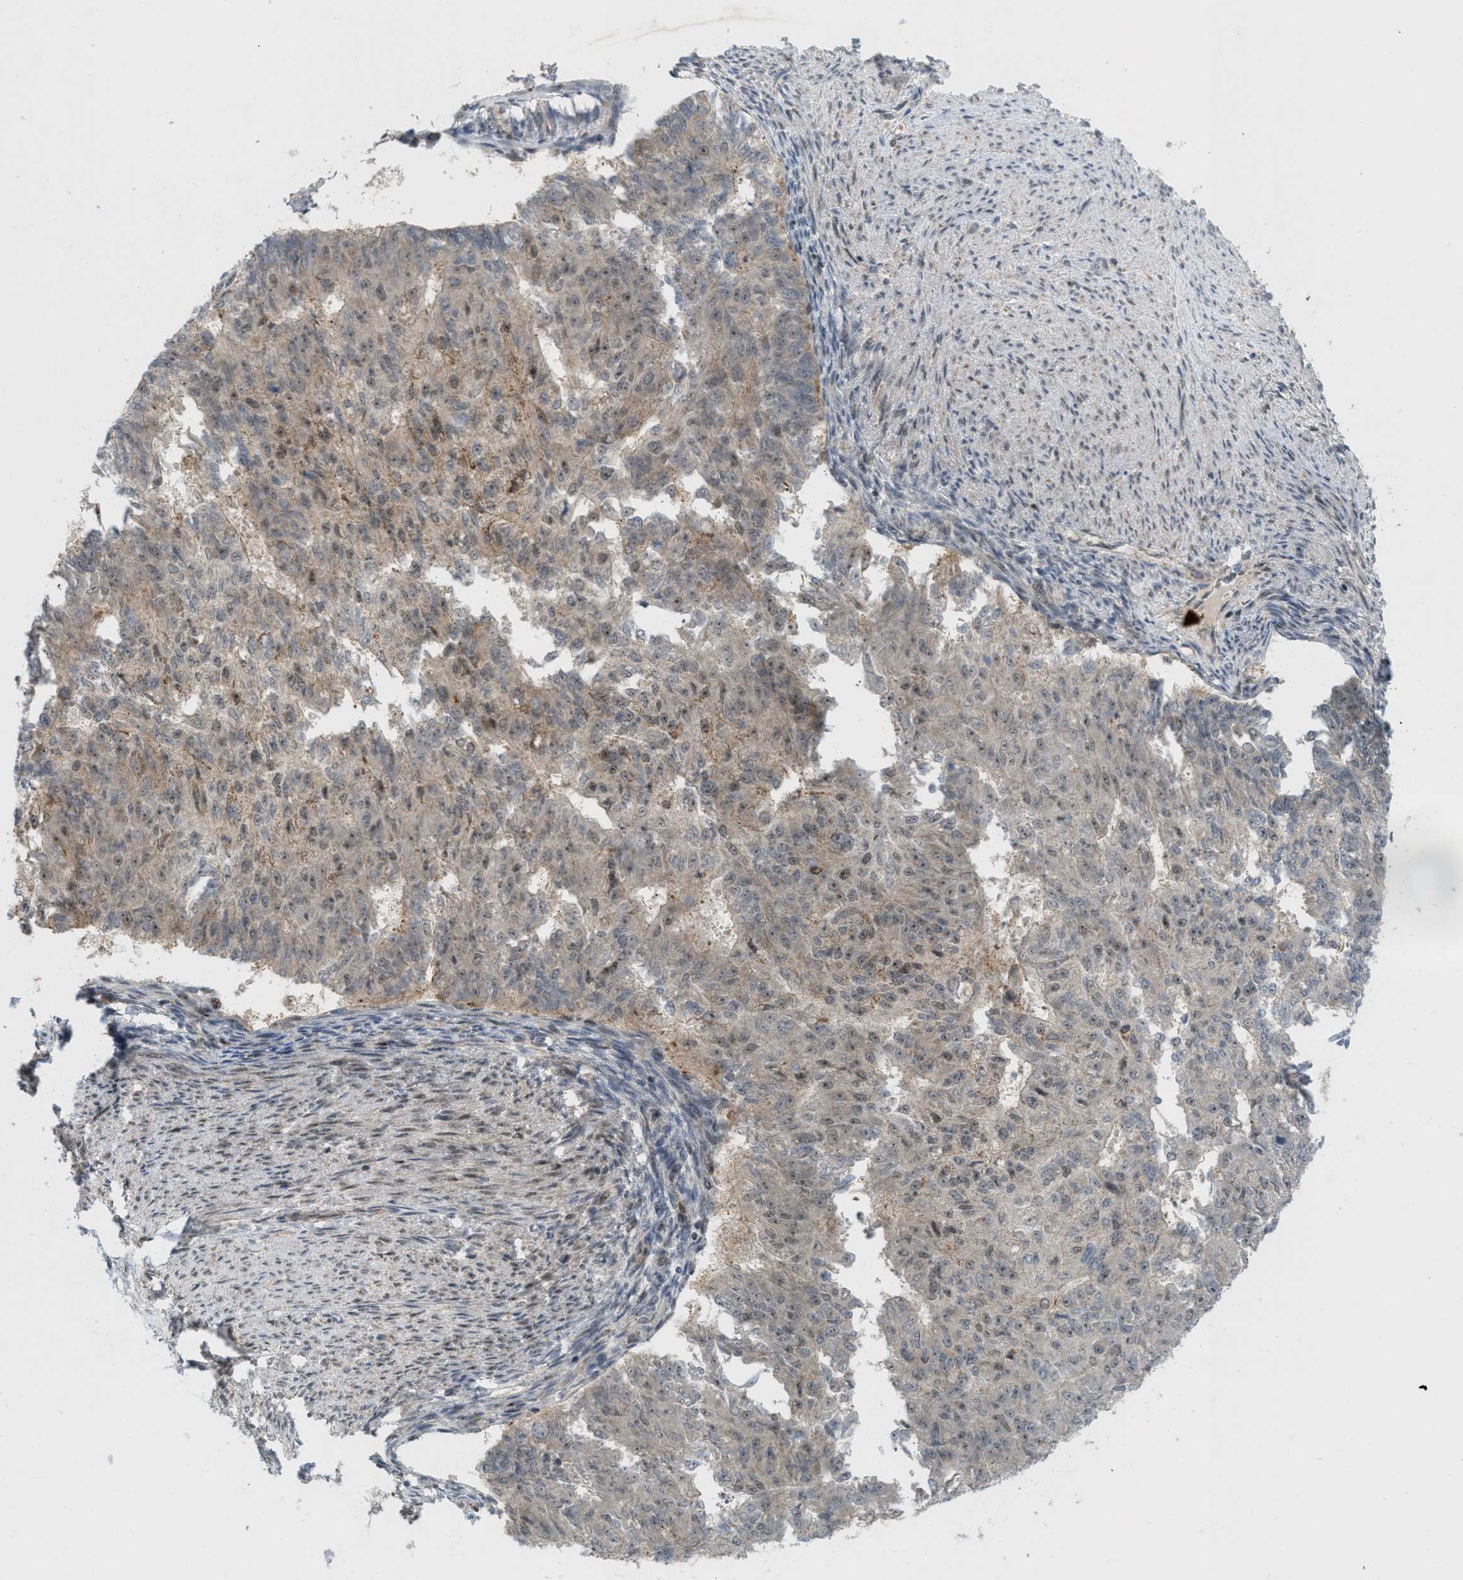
{"staining": {"intensity": "weak", "quantity": "25%-75%", "location": "cytoplasmic/membranous,nuclear"}, "tissue": "endometrial cancer", "cell_type": "Tumor cells", "image_type": "cancer", "snomed": [{"axis": "morphology", "description": "Adenocarcinoma, NOS"}, {"axis": "topography", "description": "Endometrium"}], "caption": "Immunohistochemistry (IHC) micrograph of neoplastic tissue: endometrial cancer (adenocarcinoma) stained using IHC shows low levels of weak protein expression localized specifically in the cytoplasmic/membranous and nuclear of tumor cells, appearing as a cytoplasmic/membranous and nuclear brown color.", "gene": "TLK1", "patient": {"sex": "female", "age": 32}}